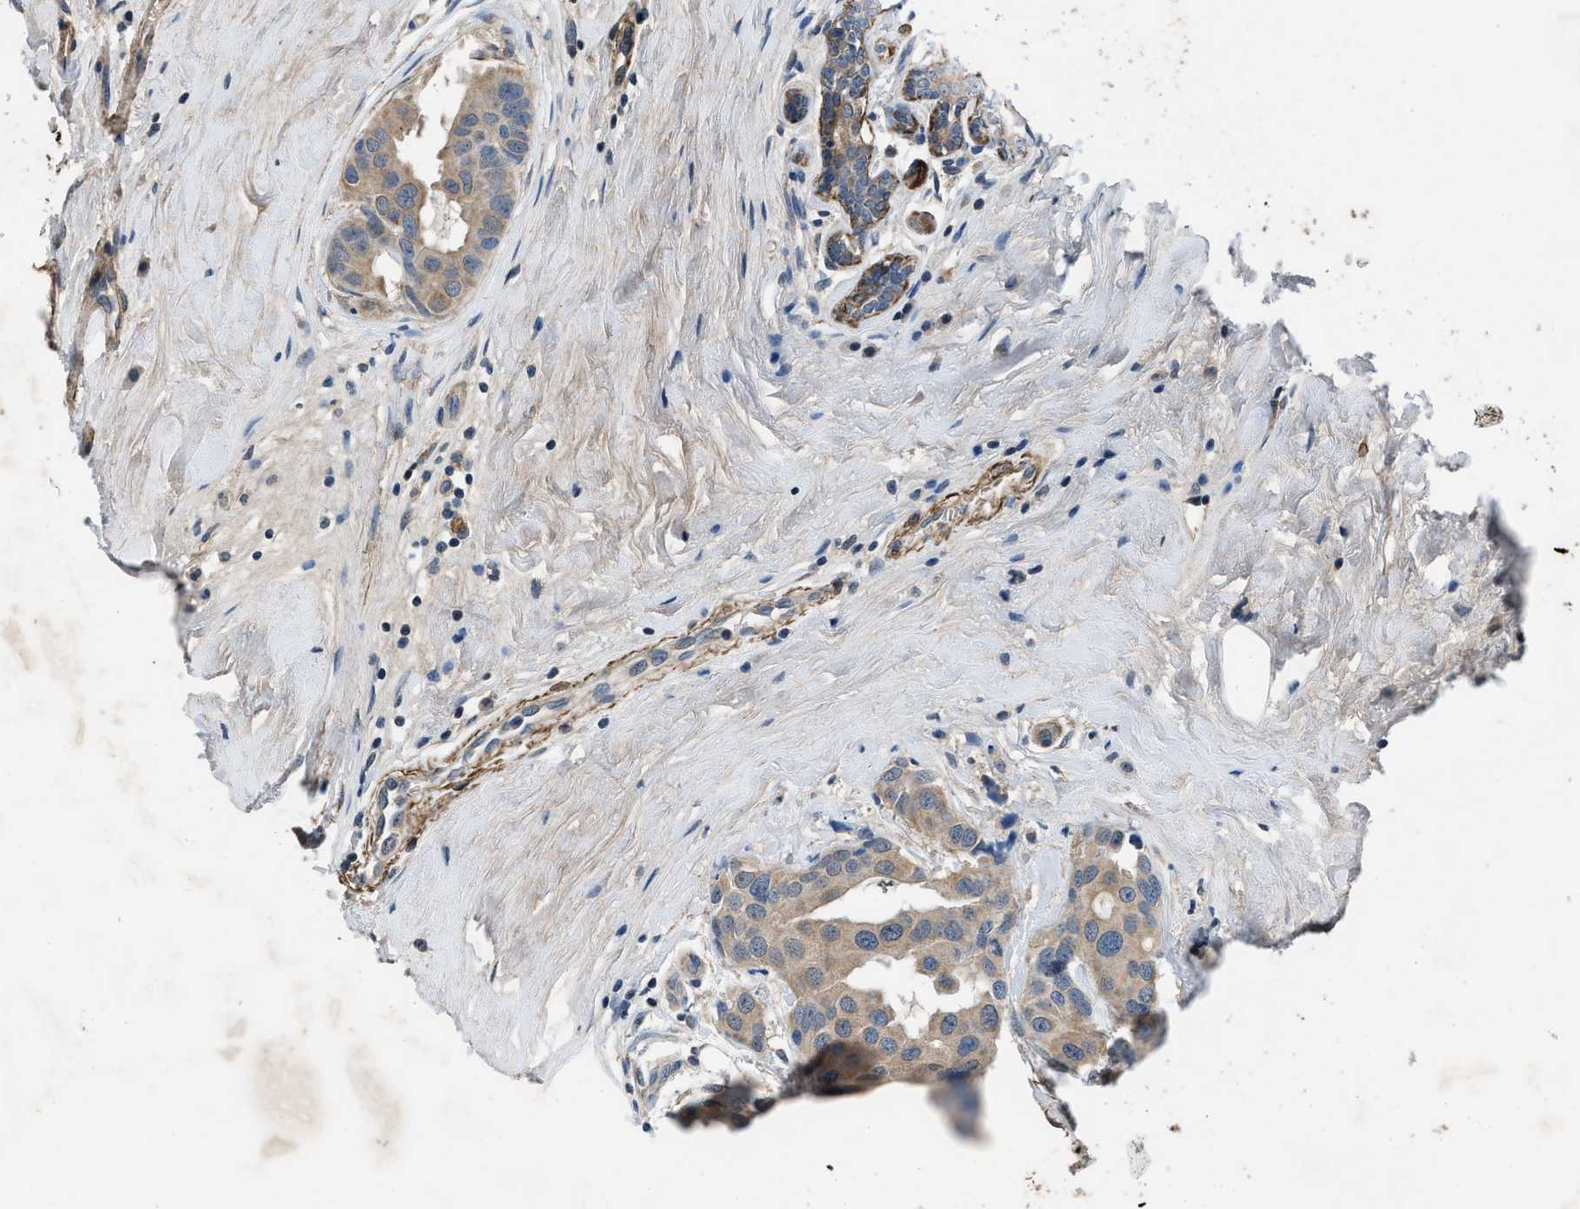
{"staining": {"intensity": "weak", "quantity": "25%-75%", "location": "cytoplasmic/membranous"}, "tissue": "breast cancer", "cell_type": "Tumor cells", "image_type": "cancer", "snomed": [{"axis": "morphology", "description": "Normal tissue, NOS"}, {"axis": "morphology", "description": "Duct carcinoma"}, {"axis": "topography", "description": "Breast"}], "caption": "Protein expression analysis of breast cancer exhibits weak cytoplasmic/membranous positivity in approximately 25%-75% of tumor cells. The protein of interest is shown in brown color, while the nuclei are stained blue.", "gene": "LANCL2", "patient": {"sex": "female", "age": 39}}